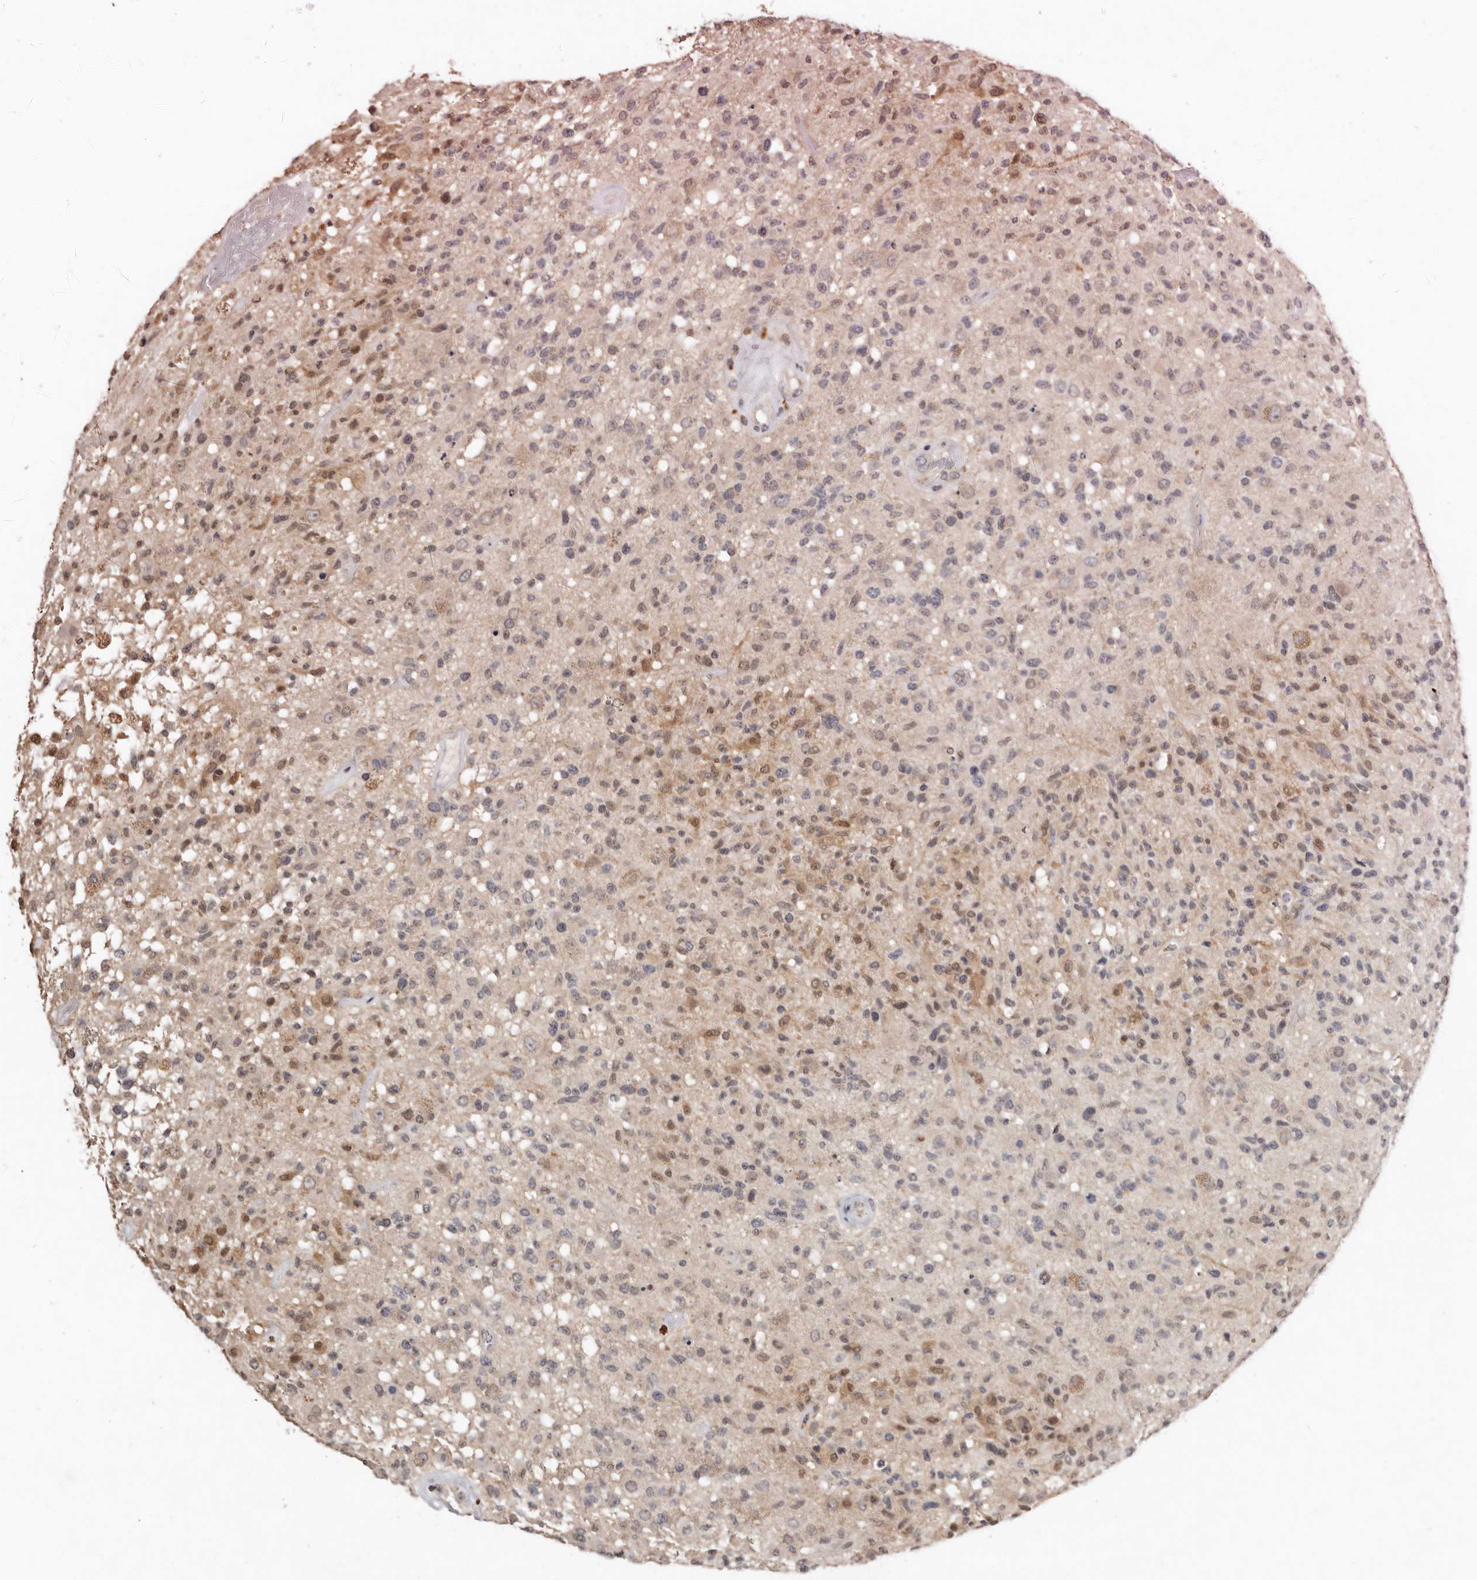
{"staining": {"intensity": "moderate", "quantity": "<25%", "location": "cytoplasmic/membranous,nuclear"}, "tissue": "glioma", "cell_type": "Tumor cells", "image_type": "cancer", "snomed": [{"axis": "morphology", "description": "Glioma, malignant, High grade"}, {"axis": "morphology", "description": "Glioblastoma, NOS"}, {"axis": "topography", "description": "Brain"}], "caption": "Glioma stained with a protein marker exhibits moderate staining in tumor cells.", "gene": "SULT1E1", "patient": {"sex": "male", "age": 60}}